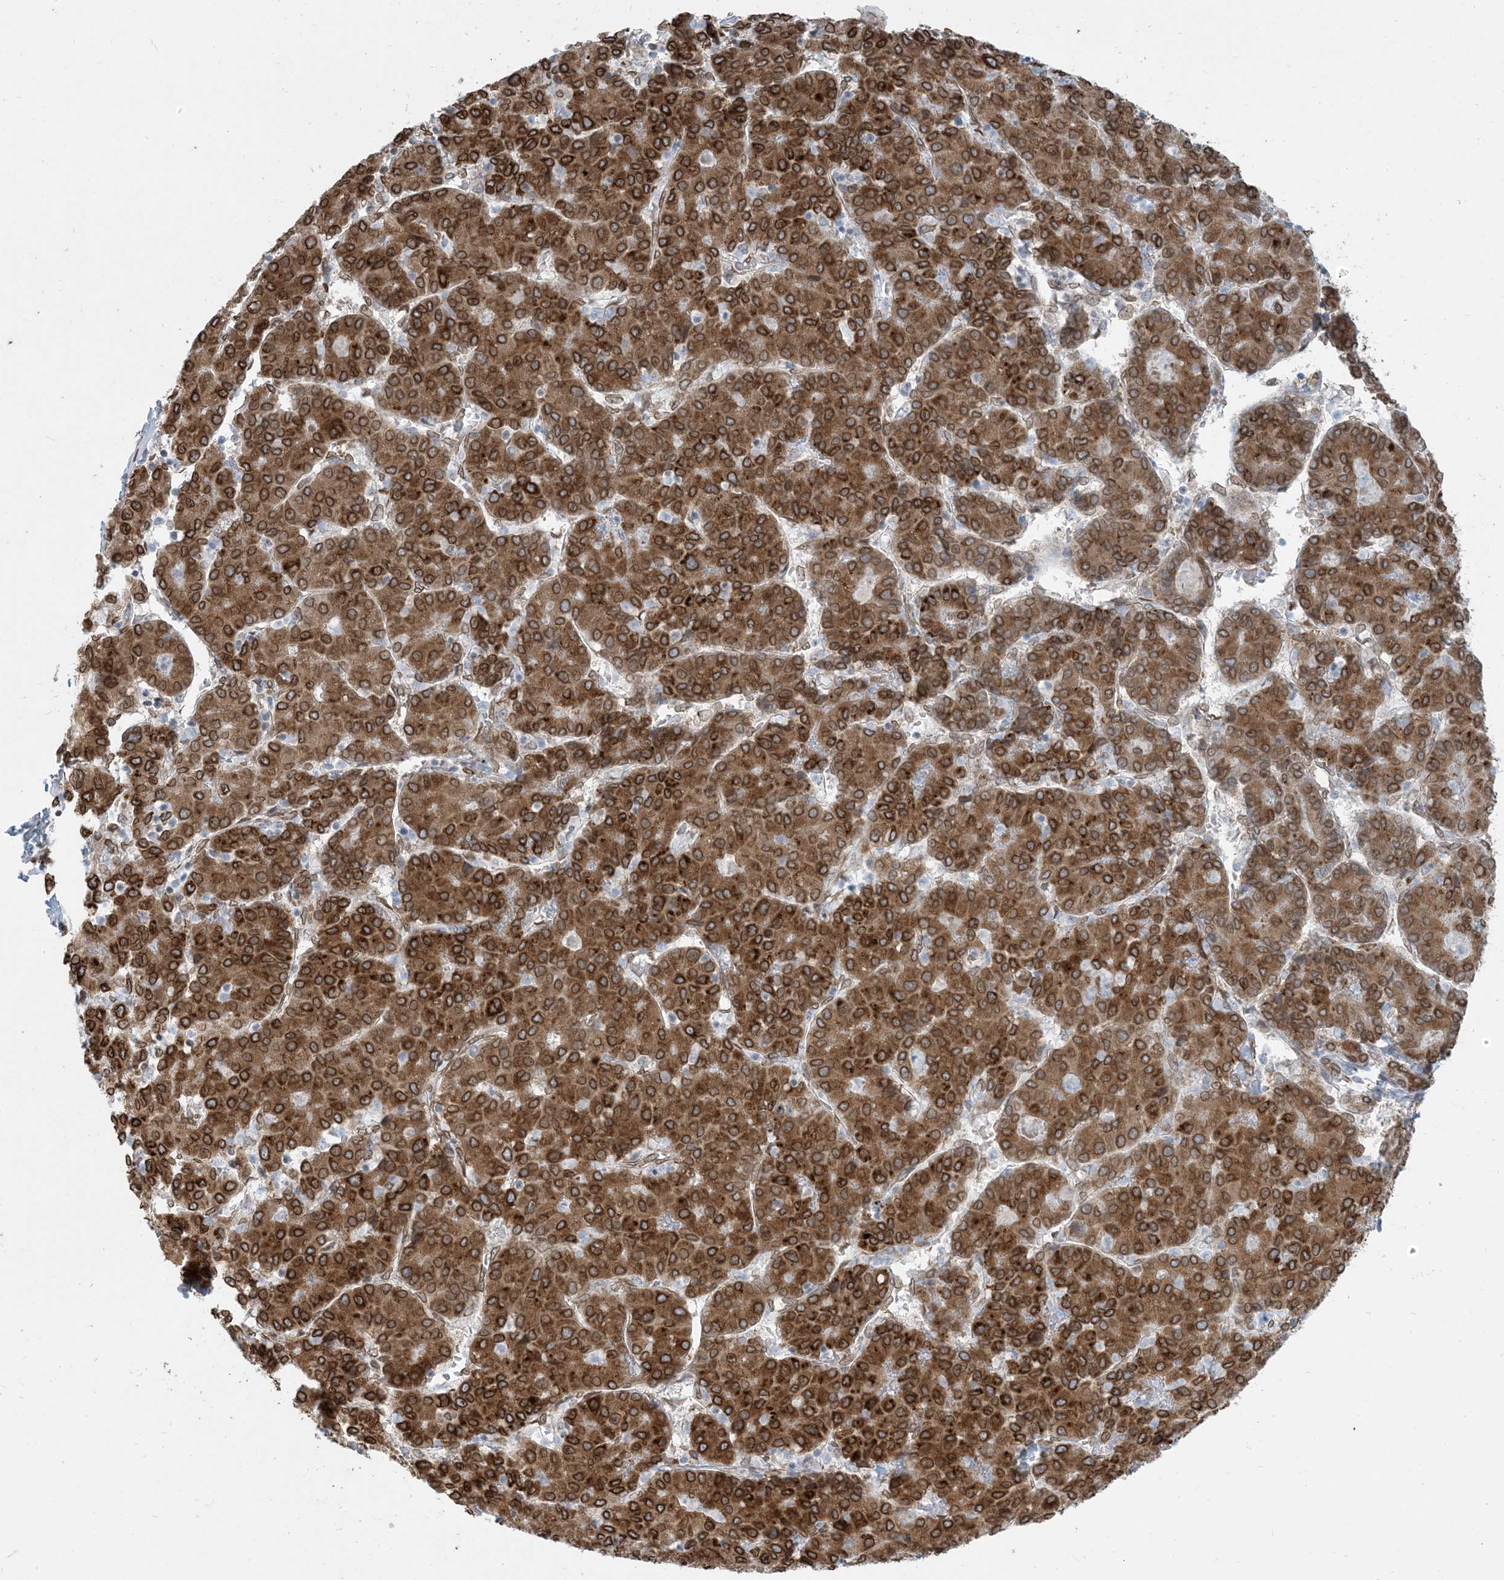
{"staining": {"intensity": "strong", "quantity": ">75%", "location": "cytoplasmic/membranous,nuclear"}, "tissue": "liver cancer", "cell_type": "Tumor cells", "image_type": "cancer", "snomed": [{"axis": "morphology", "description": "Carcinoma, Hepatocellular, NOS"}, {"axis": "topography", "description": "Liver"}], "caption": "High-magnification brightfield microscopy of liver cancer (hepatocellular carcinoma) stained with DAB (brown) and counterstained with hematoxylin (blue). tumor cells exhibit strong cytoplasmic/membranous and nuclear expression is appreciated in about>75% of cells.", "gene": "WWP1", "patient": {"sex": "male", "age": 65}}